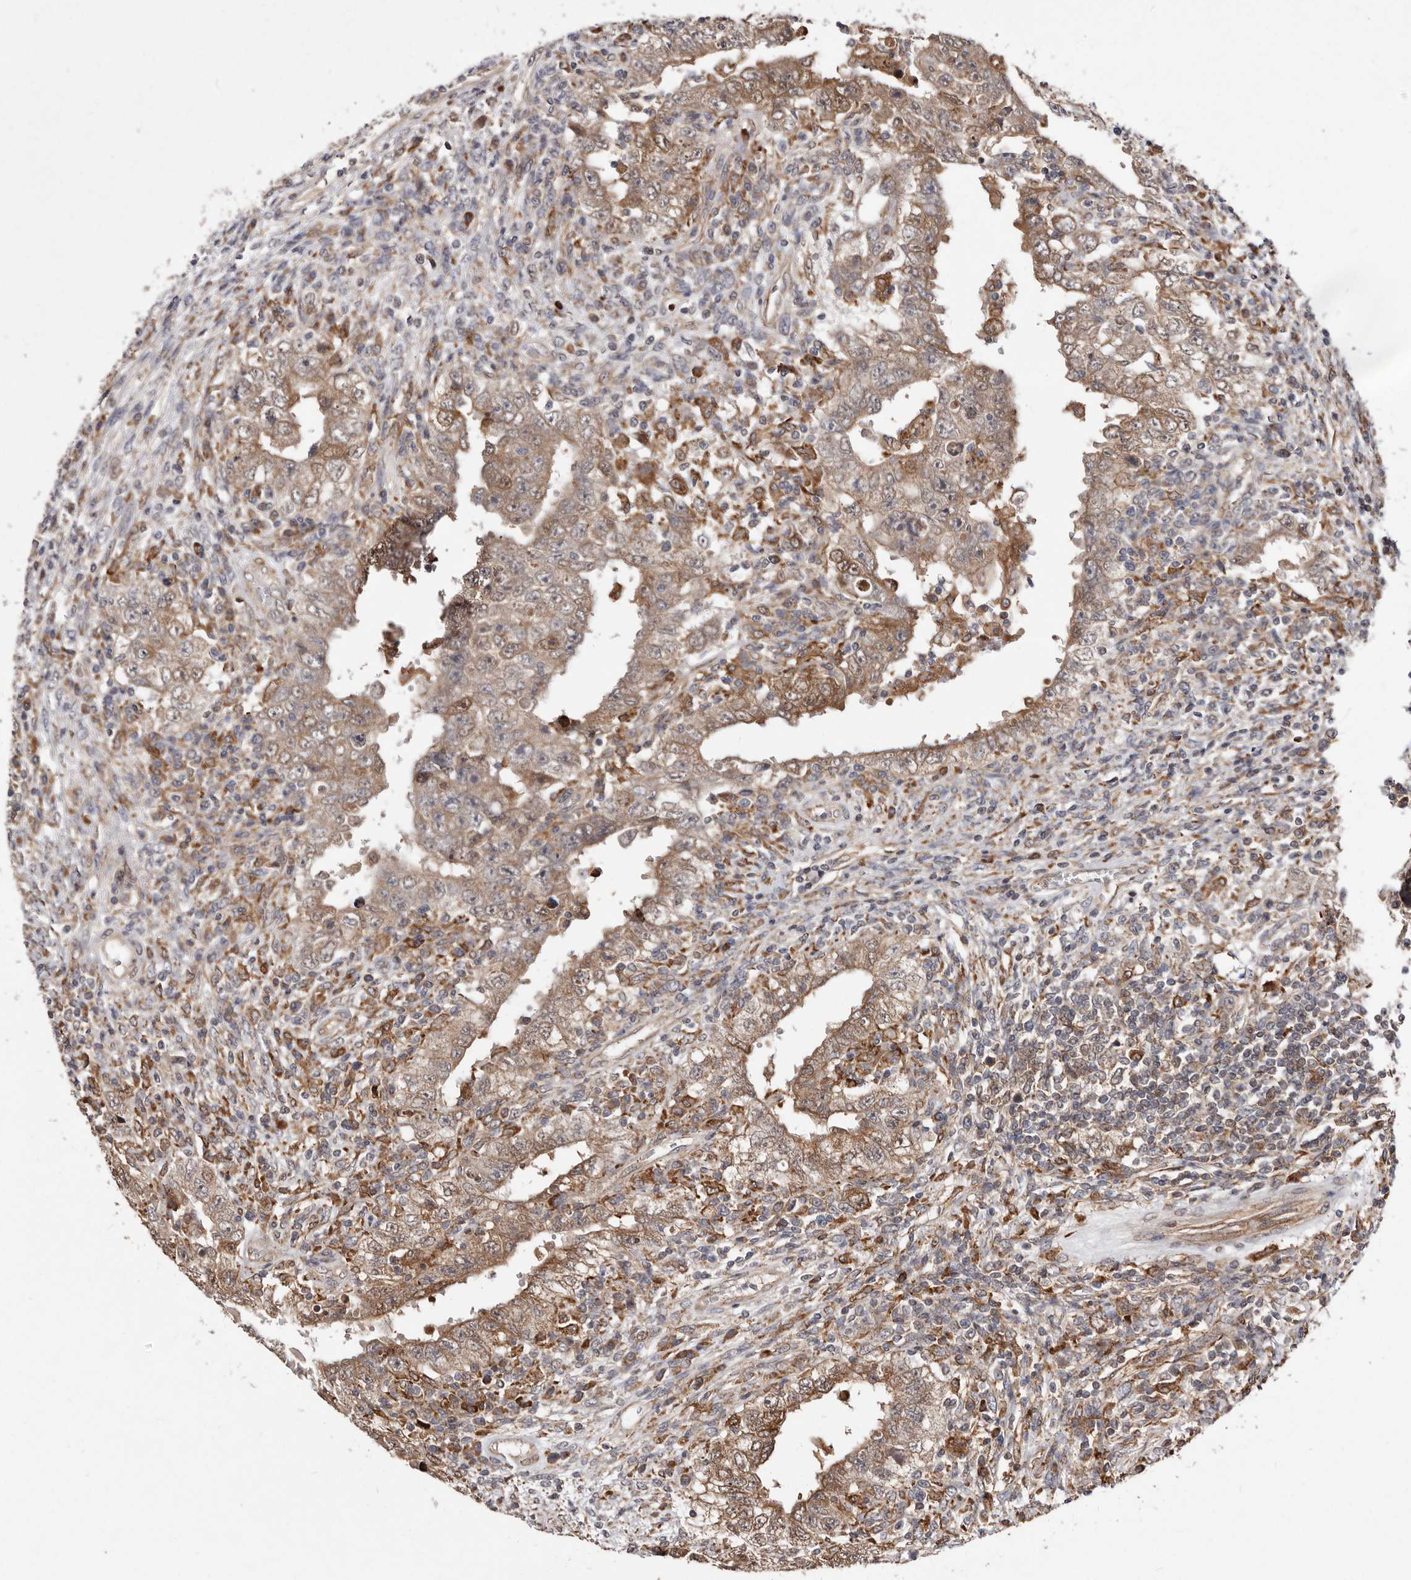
{"staining": {"intensity": "moderate", "quantity": ">75%", "location": "cytoplasmic/membranous"}, "tissue": "testis cancer", "cell_type": "Tumor cells", "image_type": "cancer", "snomed": [{"axis": "morphology", "description": "Carcinoma, Embryonal, NOS"}, {"axis": "topography", "description": "Testis"}], "caption": "A brown stain labels moderate cytoplasmic/membranous positivity of a protein in testis cancer (embryonal carcinoma) tumor cells. (DAB IHC, brown staining for protein, blue staining for nuclei).", "gene": "RRM2B", "patient": {"sex": "male", "age": 26}}